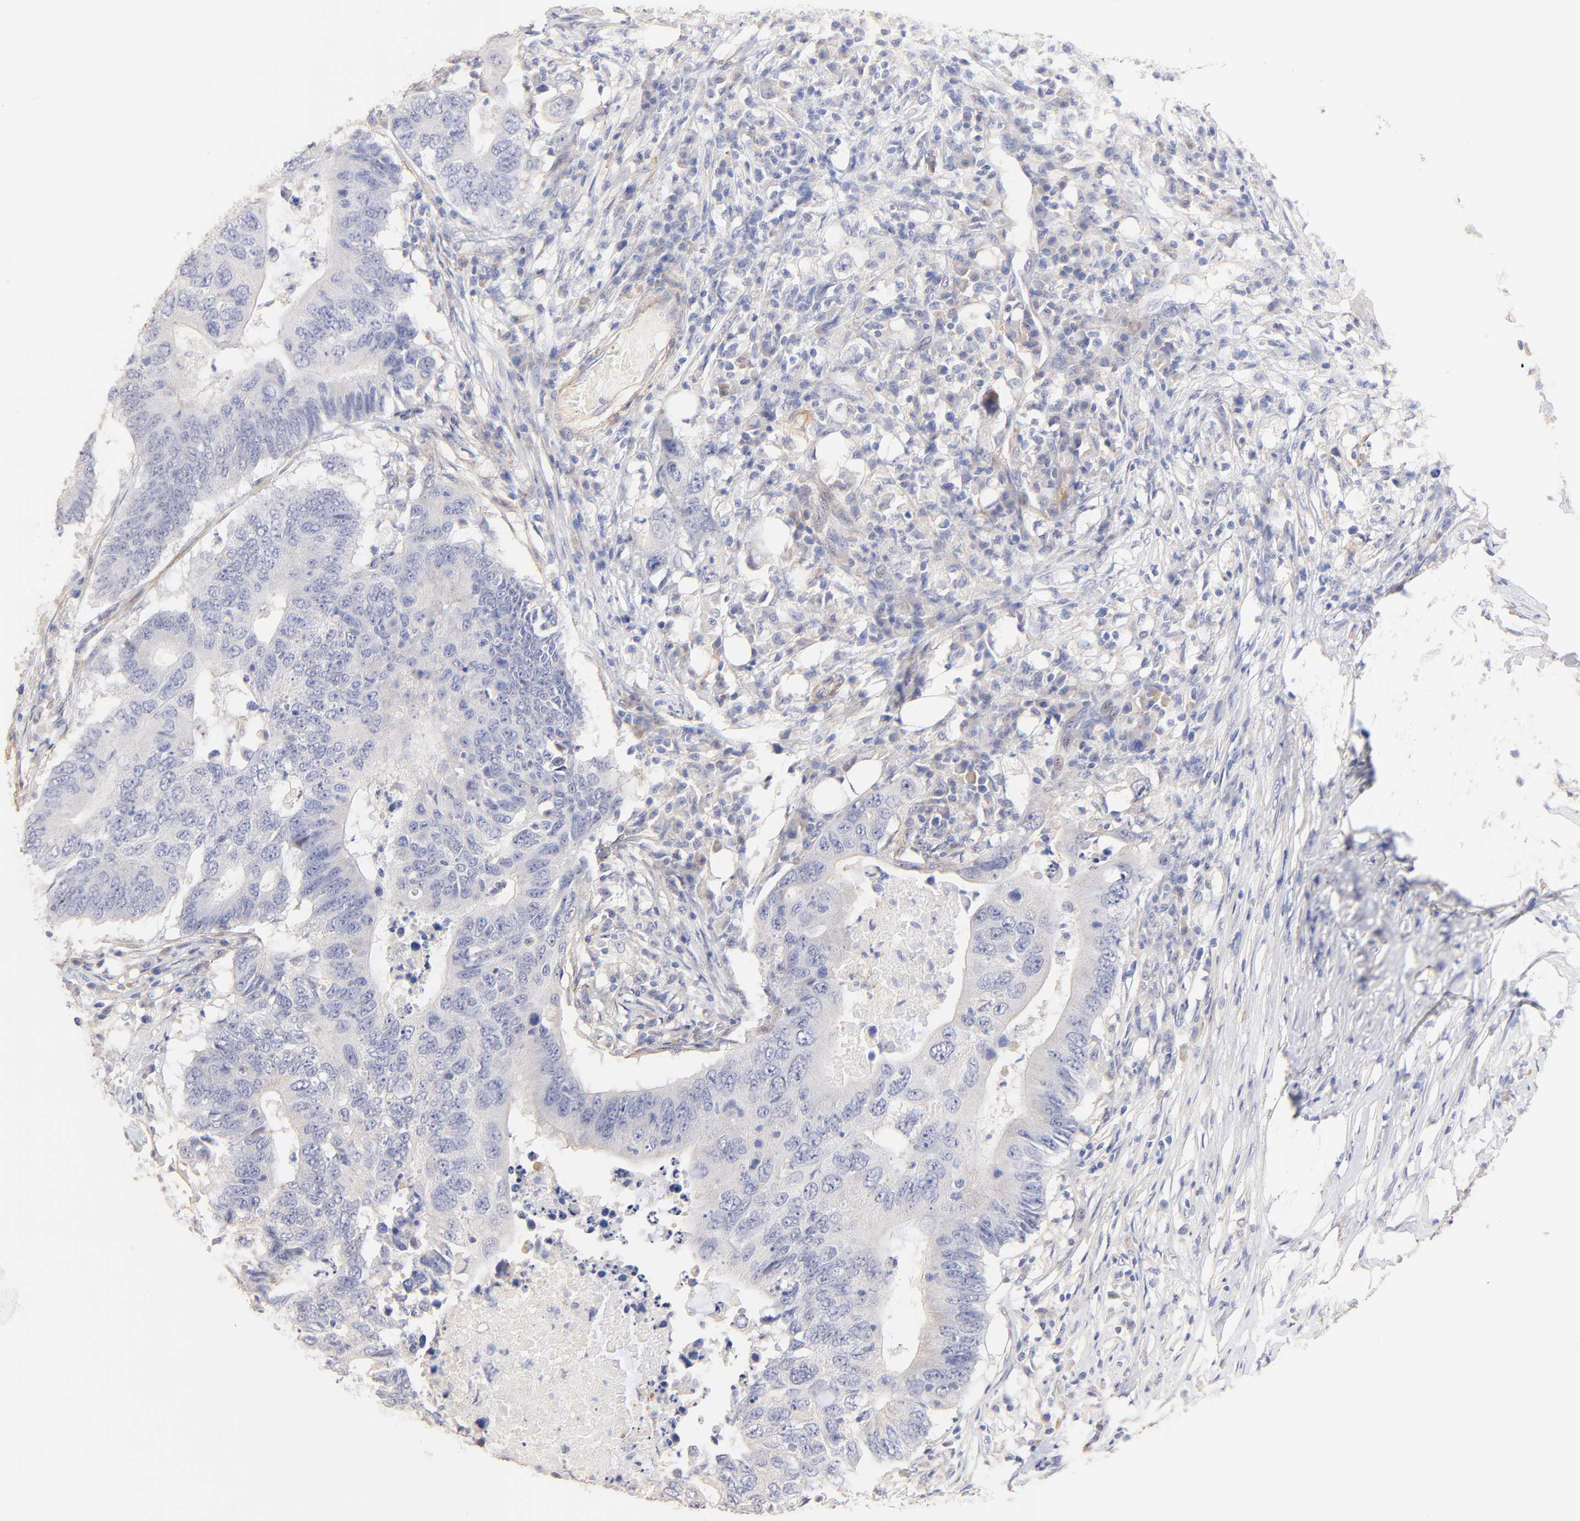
{"staining": {"intensity": "negative", "quantity": "none", "location": "none"}, "tissue": "colorectal cancer", "cell_type": "Tumor cells", "image_type": "cancer", "snomed": [{"axis": "morphology", "description": "Adenocarcinoma, NOS"}, {"axis": "topography", "description": "Colon"}], "caption": "Immunohistochemical staining of colorectal cancer reveals no significant positivity in tumor cells.", "gene": "ACTRT1", "patient": {"sex": "male", "age": 71}}